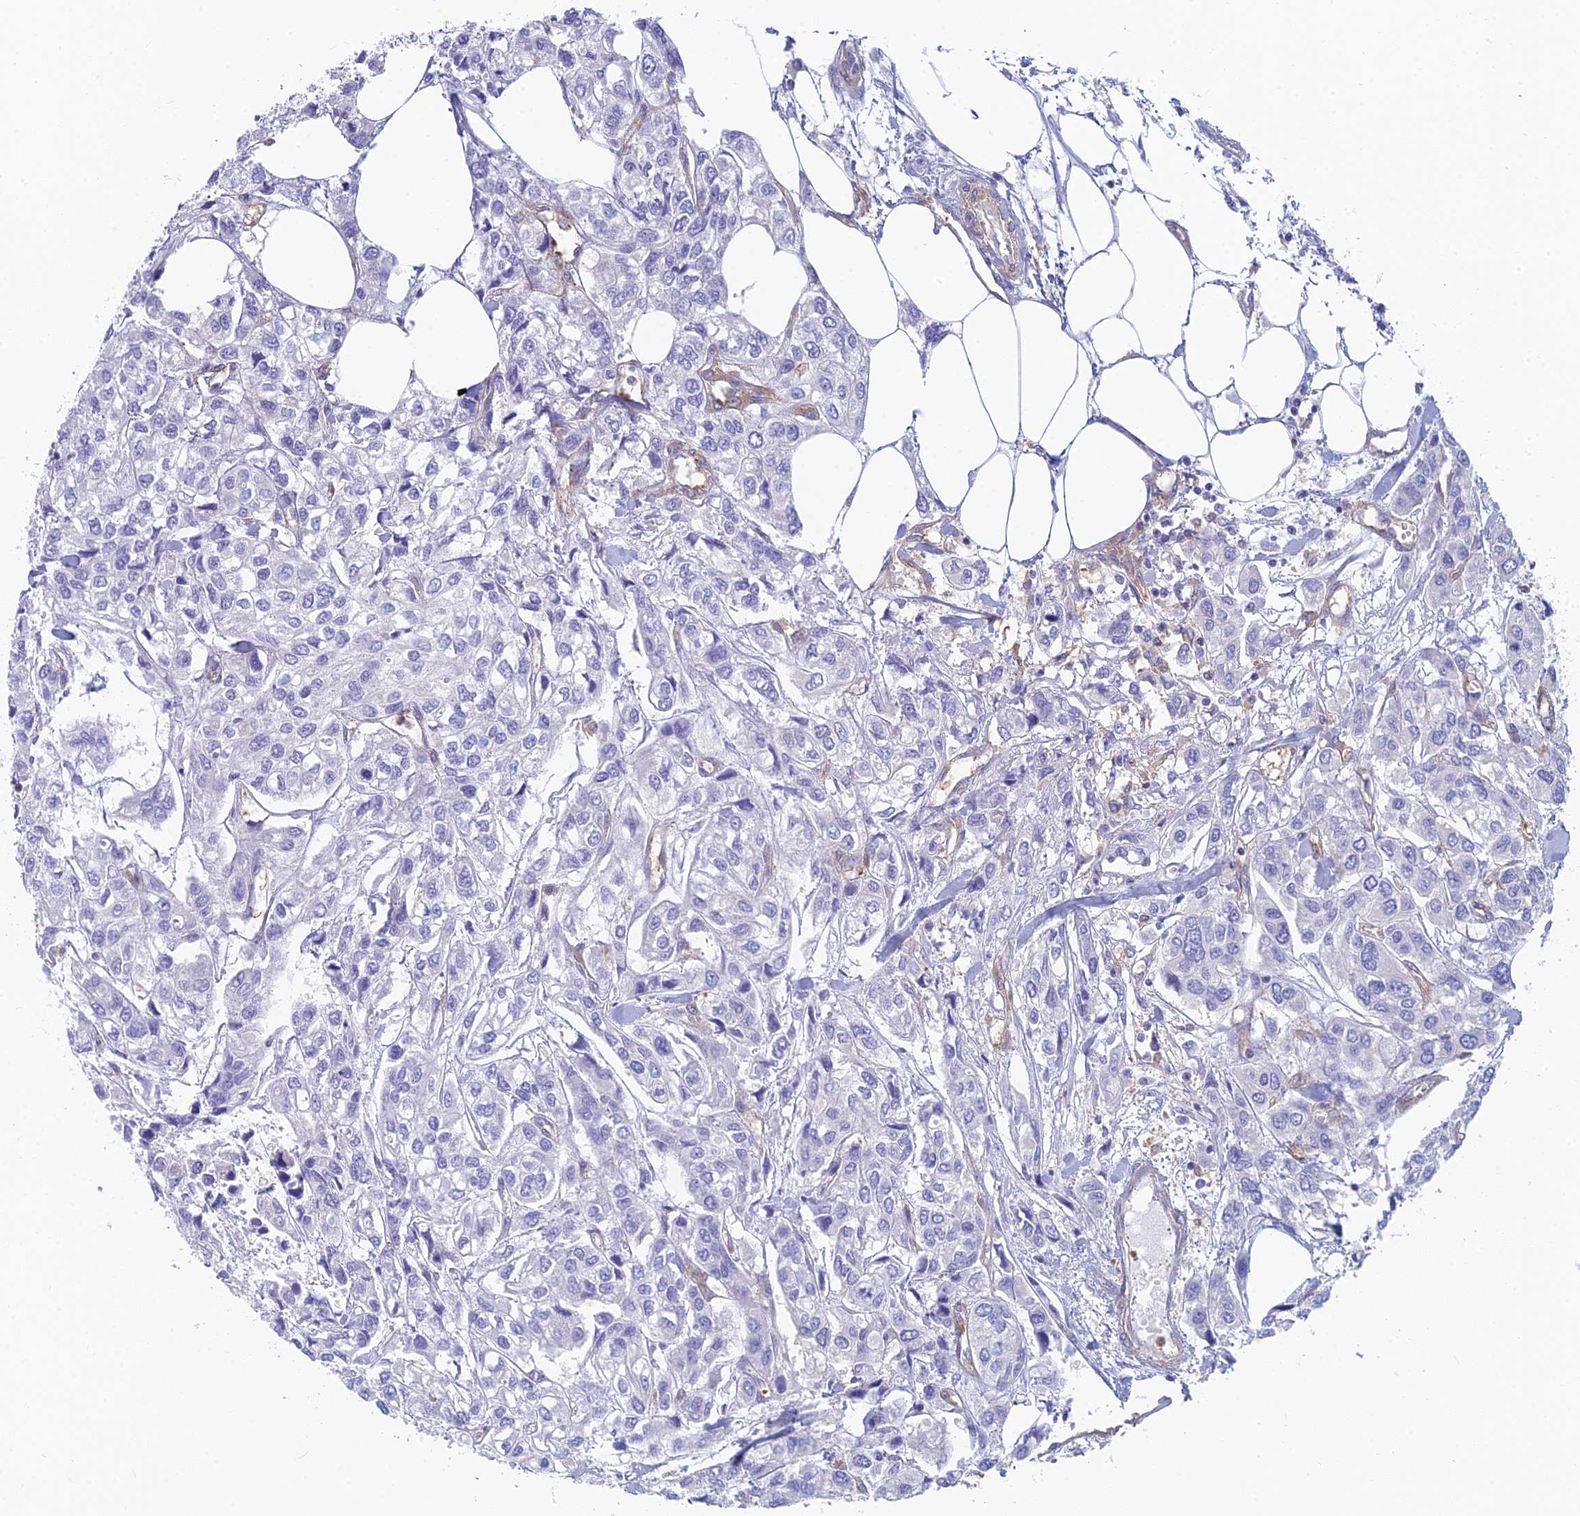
{"staining": {"intensity": "negative", "quantity": "none", "location": "none"}, "tissue": "urothelial cancer", "cell_type": "Tumor cells", "image_type": "cancer", "snomed": [{"axis": "morphology", "description": "Urothelial carcinoma, High grade"}, {"axis": "topography", "description": "Urinary bladder"}], "caption": "Micrograph shows no significant protein positivity in tumor cells of high-grade urothelial carcinoma. Brightfield microscopy of immunohistochemistry stained with DAB (brown) and hematoxylin (blue), captured at high magnification.", "gene": "STRN4", "patient": {"sex": "male", "age": 67}}